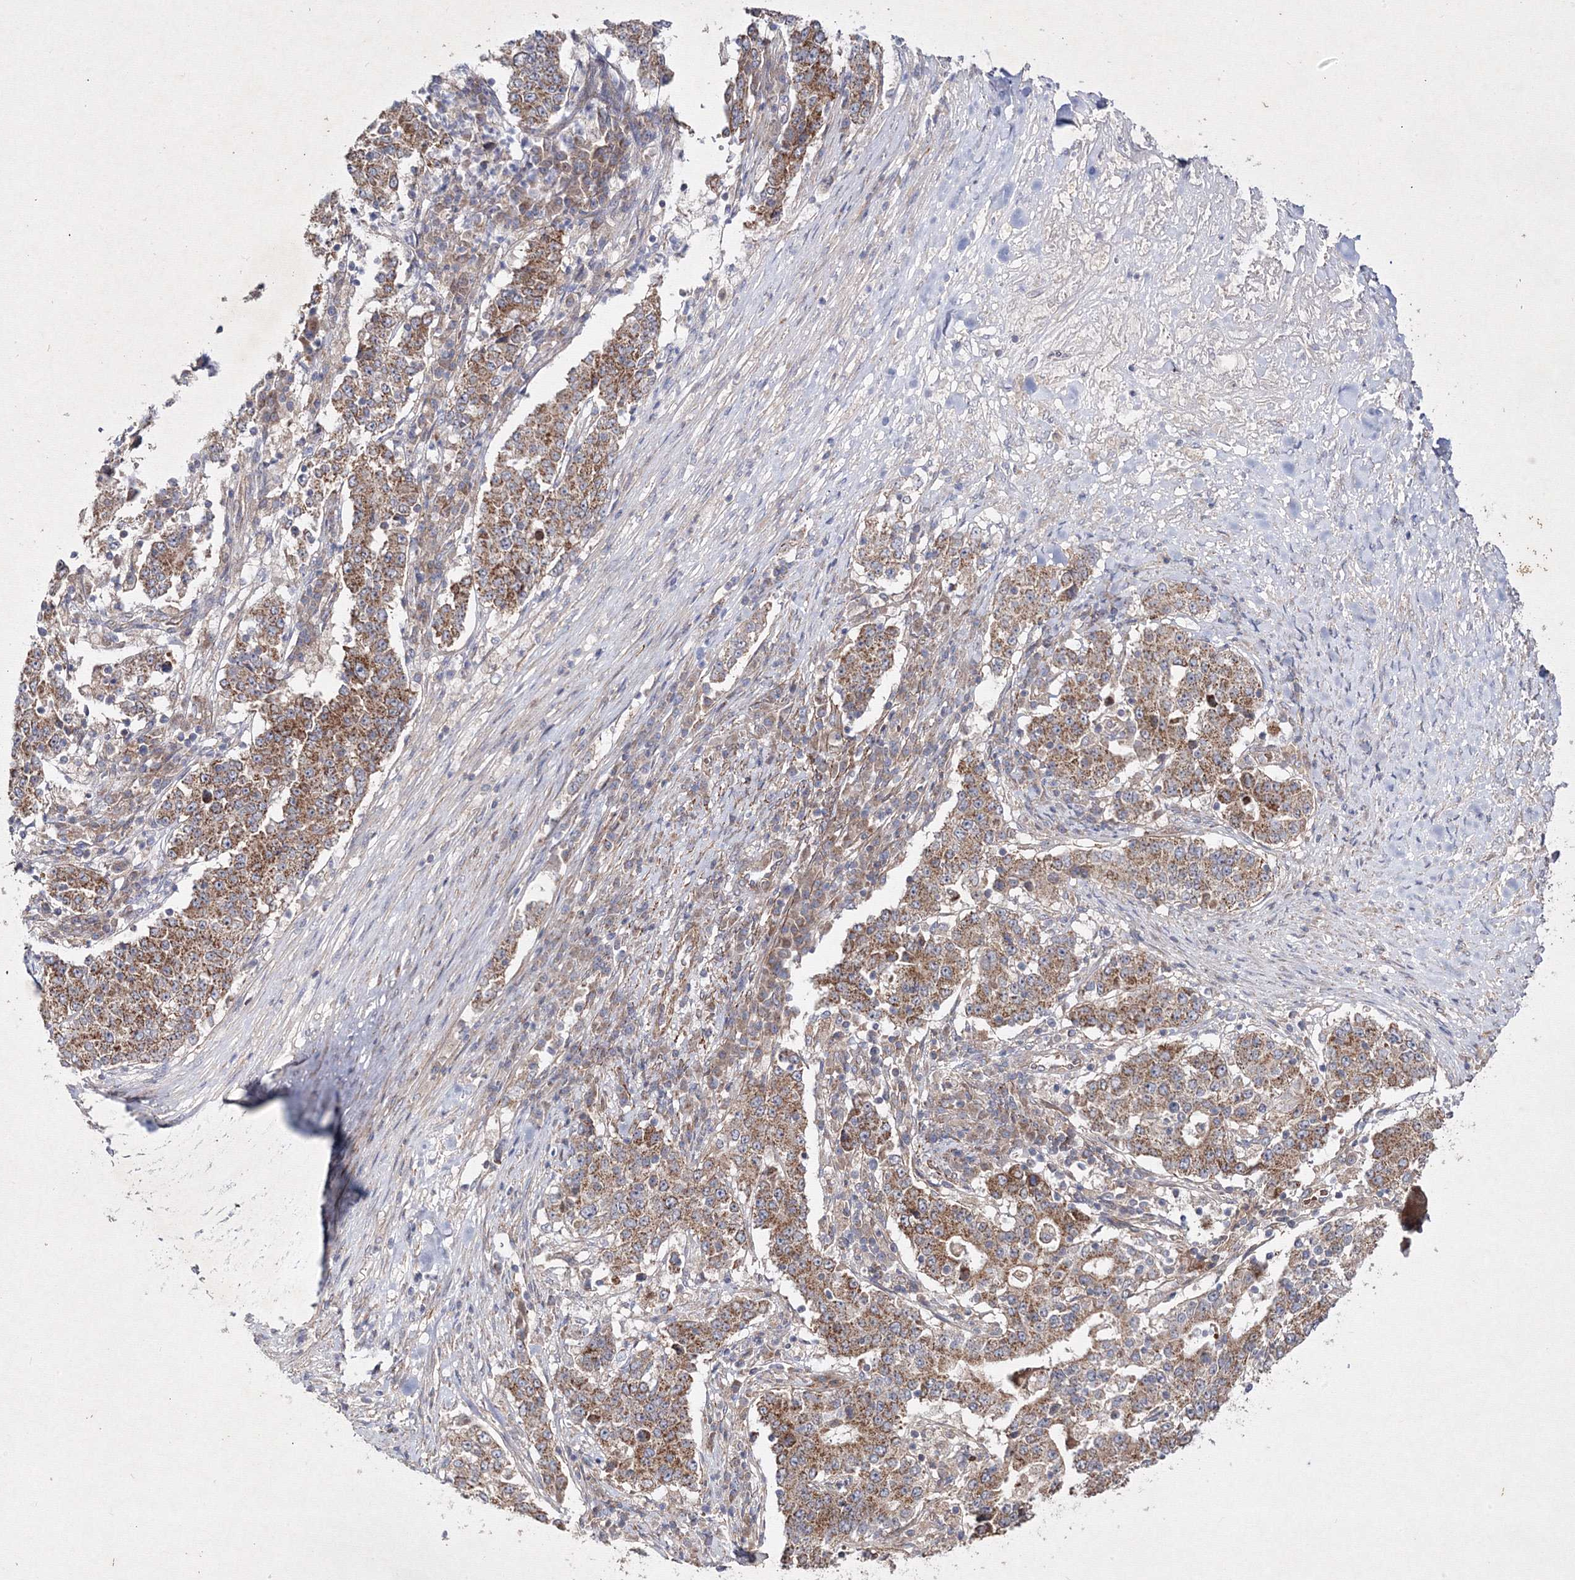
{"staining": {"intensity": "moderate", "quantity": ">75%", "location": "cytoplasmic/membranous"}, "tissue": "stomach cancer", "cell_type": "Tumor cells", "image_type": "cancer", "snomed": [{"axis": "morphology", "description": "Adenocarcinoma, NOS"}, {"axis": "topography", "description": "Stomach"}], "caption": "Stomach adenocarcinoma stained with IHC demonstrates moderate cytoplasmic/membranous expression in approximately >75% of tumor cells.", "gene": "GFM1", "patient": {"sex": "male", "age": 59}}